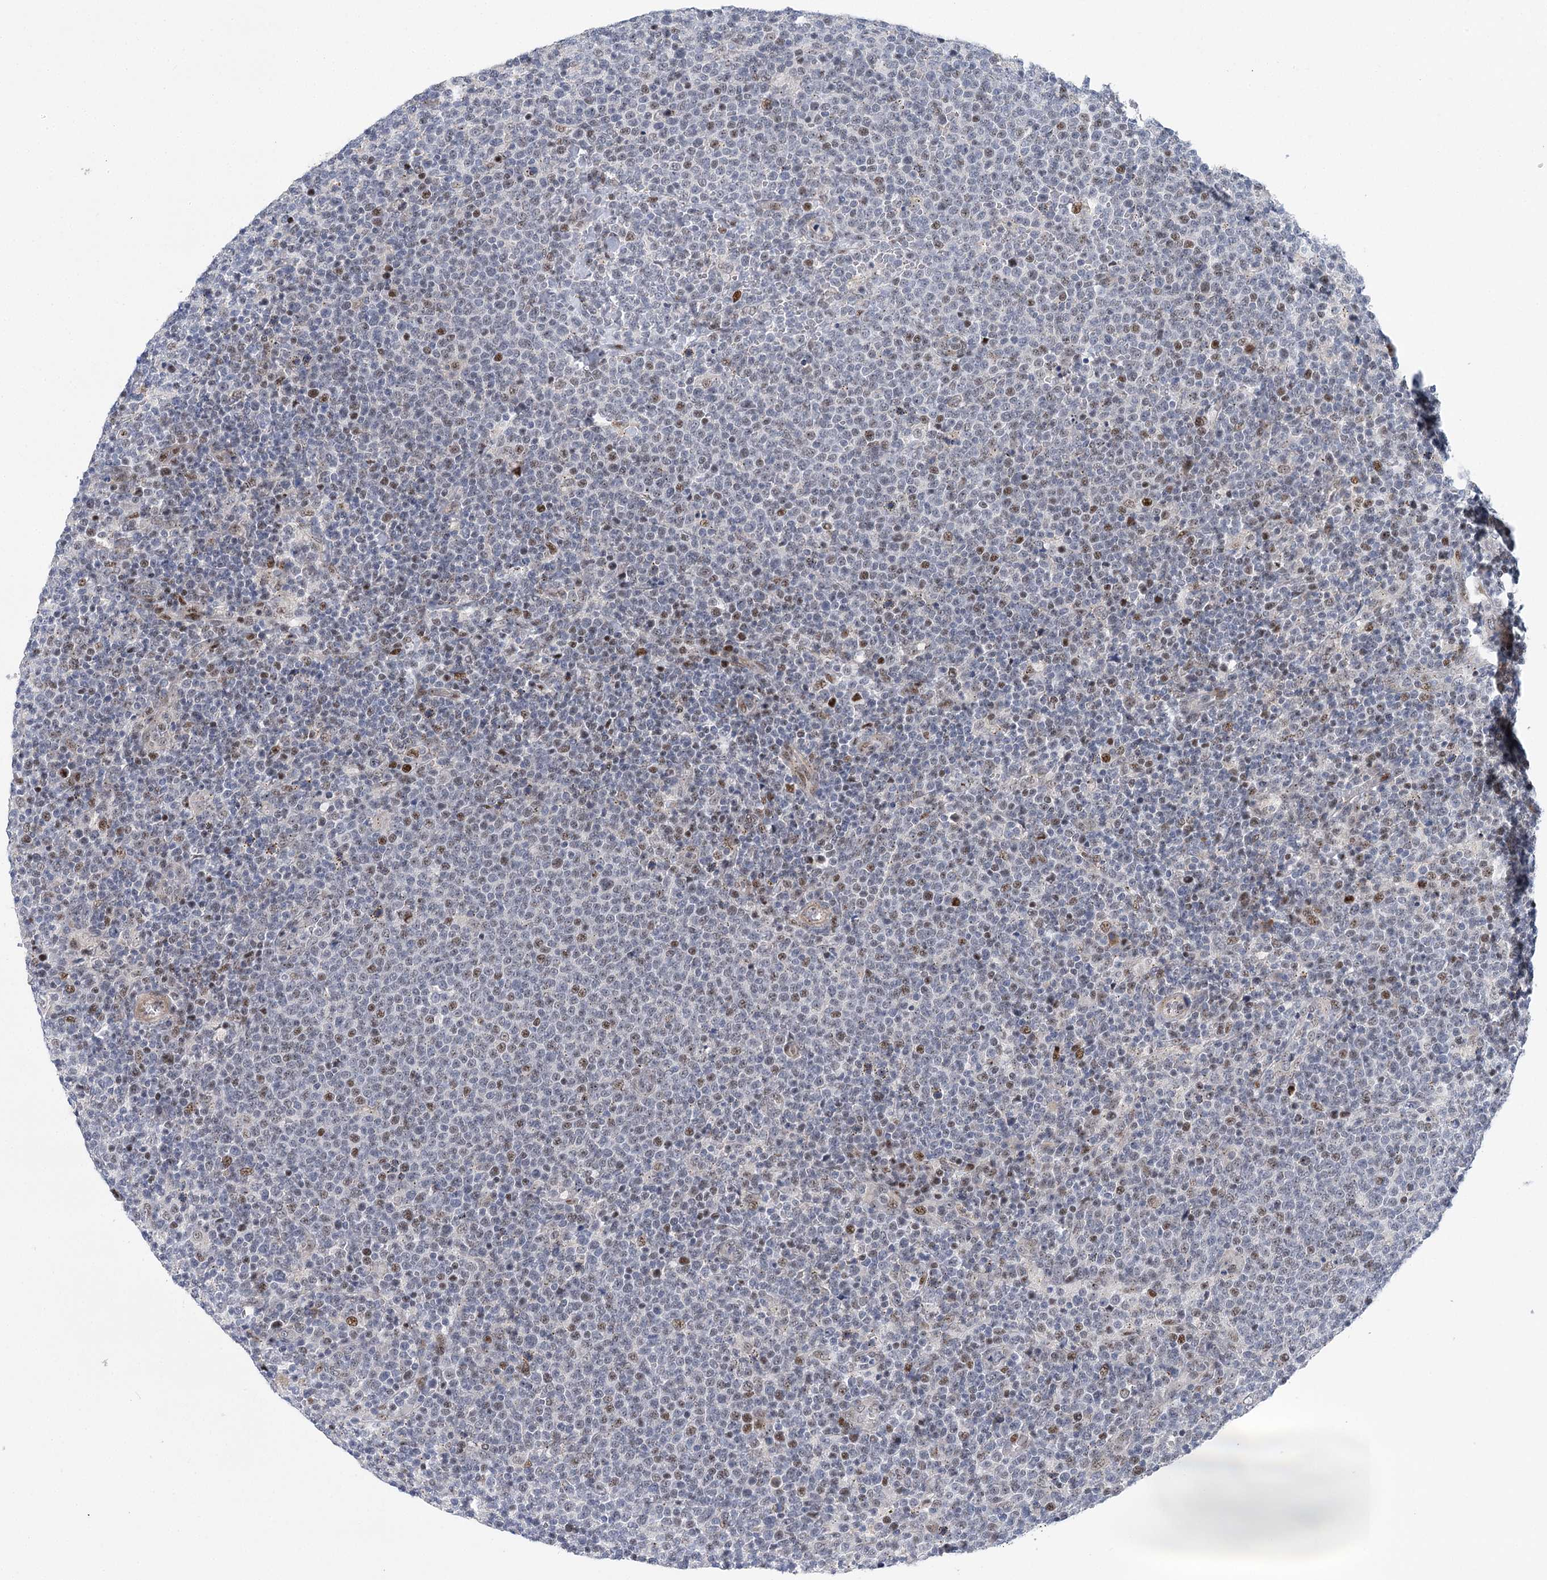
{"staining": {"intensity": "moderate", "quantity": "<25%", "location": "nuclear"}, "tissue": "lymphoma", "cell_type": "Tumor cells", "image_type": "cancer", "snomed": [{"axis": "morphology", "description": "Malignant lymphoma, non-Hodgkin's type, High grade"}, {"axis": "topography", "description": "Lymph node"}], "caption": "Human high-grade malignant lymphoma, non-Hodgkin's type stained for a protein (brown) displays moderate nuclear positive staining in approximately <25% of tumor cells.", "gene": "CAMTA1", "patient": {"sex": "male", "age": 61}}